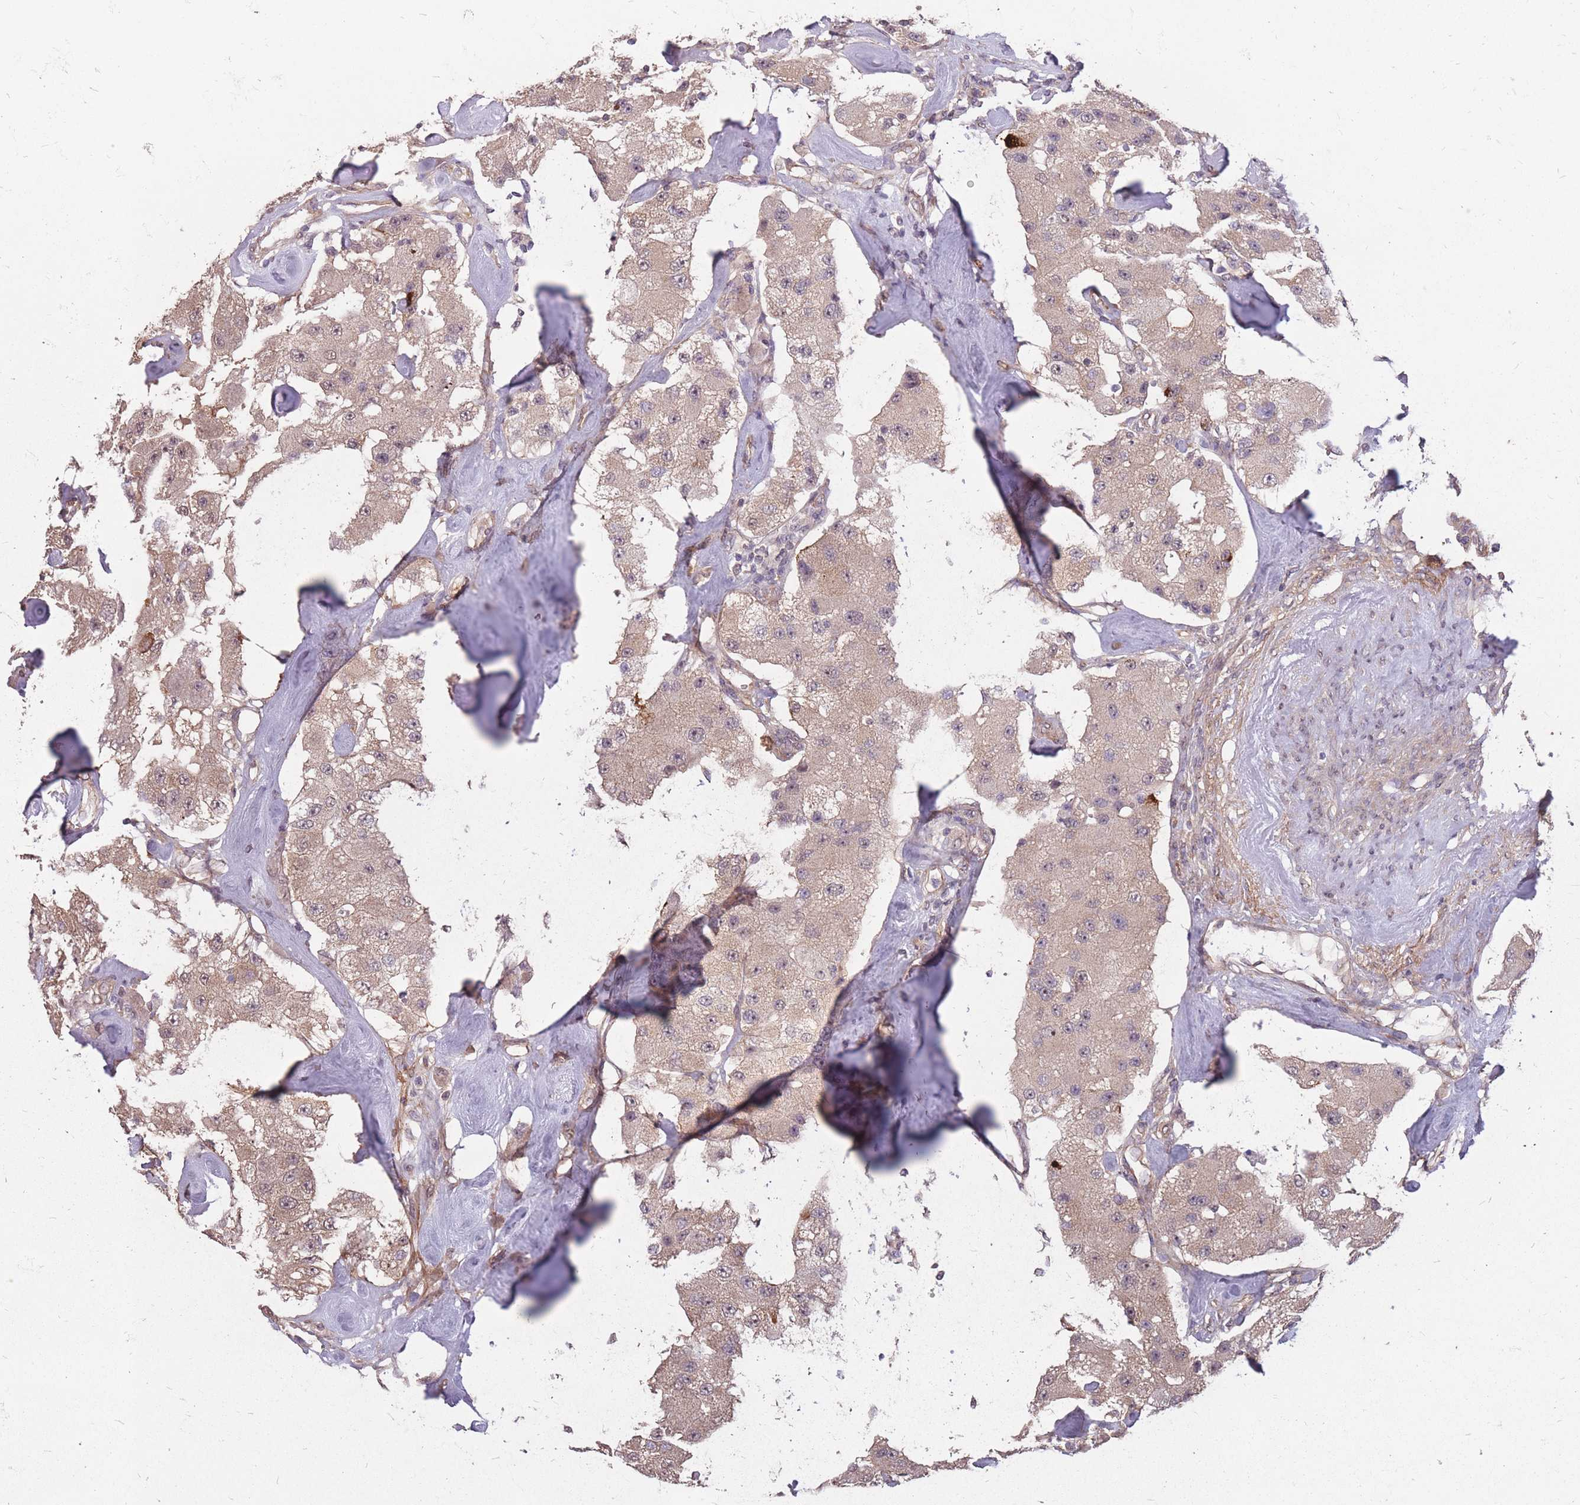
{"staining": {"intensity": "weak", "quantity": "25%-75%", "location": "cytoplasmic/membranous"}, "tissue": "carcinoid", "cell_type": "Tumor cells", "image_type": "cancer", "snomed": [{"axis": "morphology", "description": "Carcinoid, malignant, NOS"}, {"axis": "topography", "description": "Pancreas"}], "caption": "IHC of human carcinoid (malignant) exhibits low levels of weak cytoplasmic/membranous staining in approximately 25%-75% of tumor cells. The protein of interest is stained brown, and the nuclei are stained in blue (DAB (3,3'-diaminobenzidine) IHC with brightfield microscopy, high magnification).", "gene": "DYNC1LI2", "patient": {"sex": "male", "age": 41}}